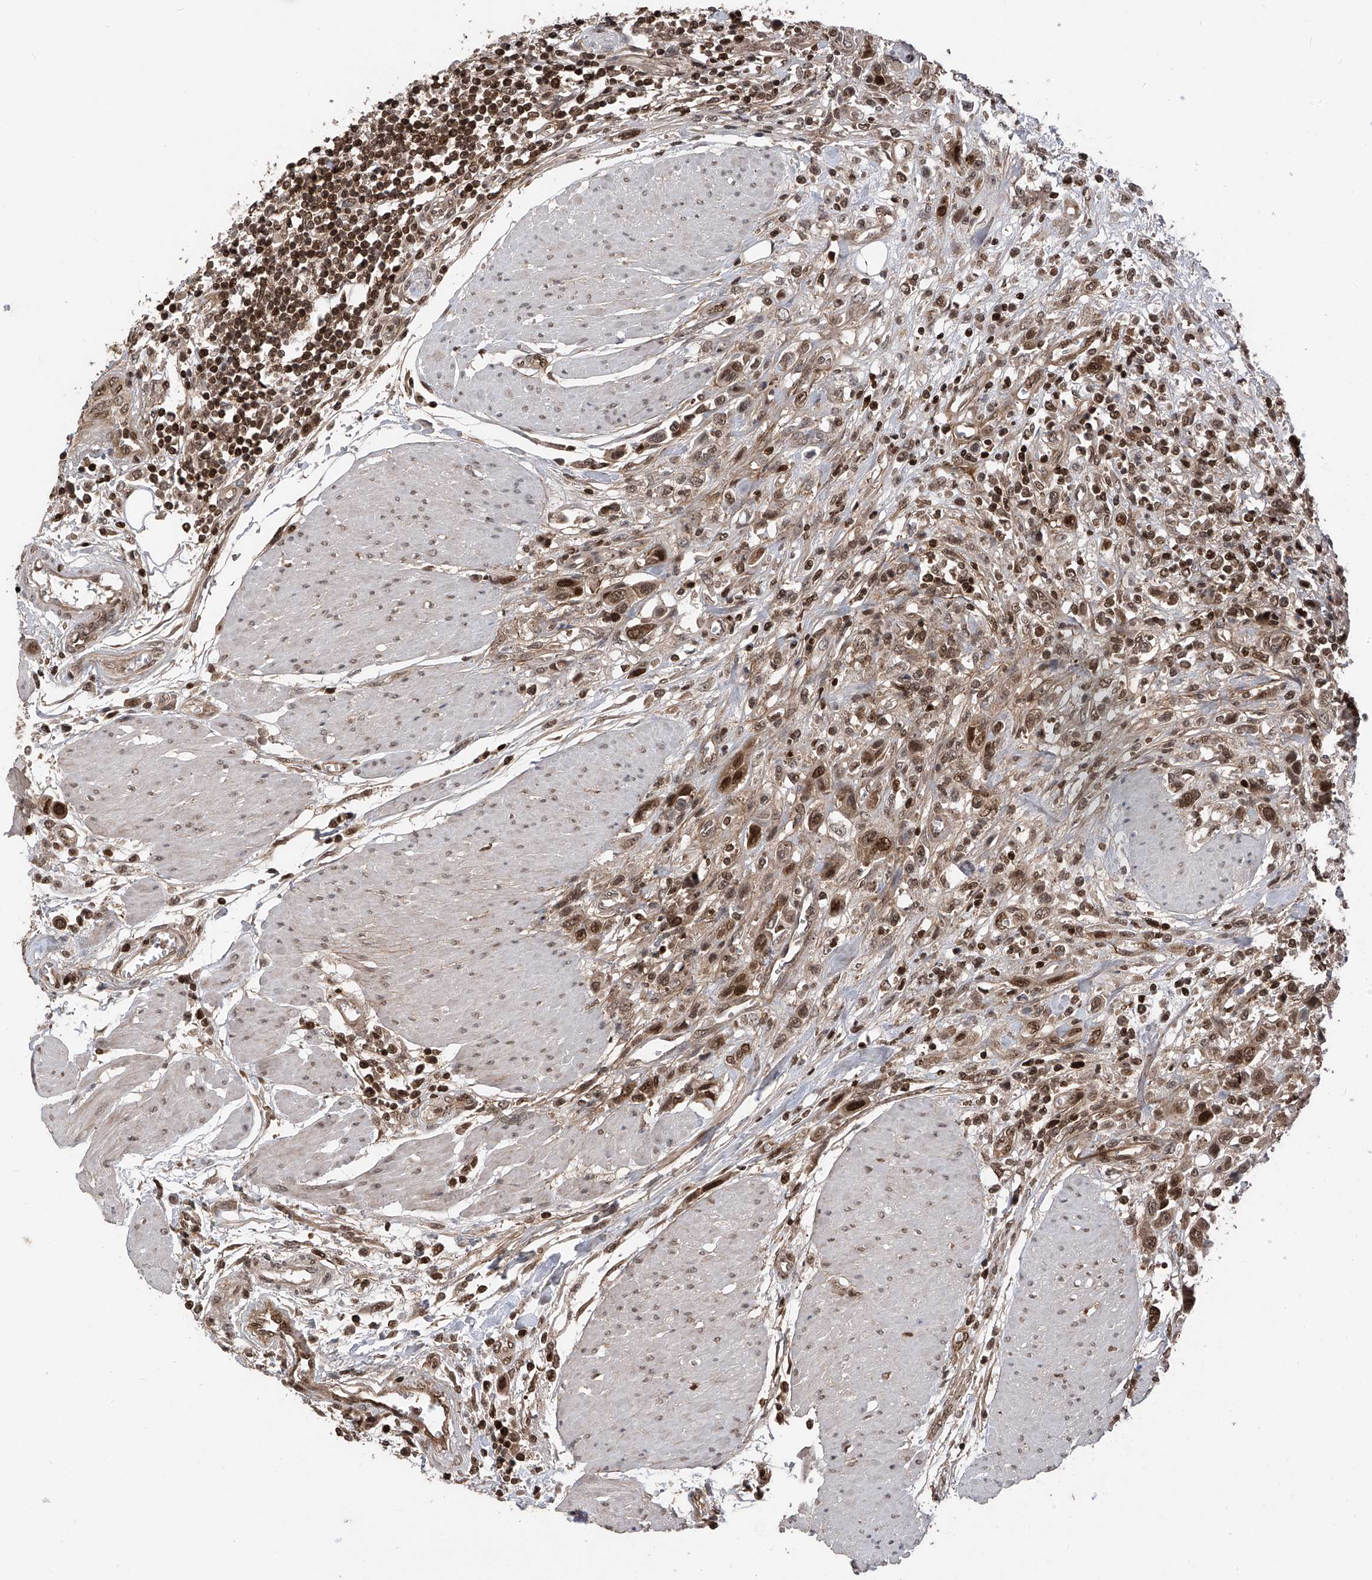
{"staining": {"intensity": "strong", "quantity": ">75%", "location": "cytoplasmic/membranous,nuclear"}, "tissue": "urothelial cancer", "cell_type": "Tumor cells", "image_type": "cancer", "snomed": [{"axis": "morphology", "description": "Urothelial carcinoma, High grade"}, {"axis": "topography", "description": "Urinary bladder"}], "caption": "Urothelial carcinoma (high-grade) tissue reveals strong cytoplasmic/membranous and nuclear expression in approximately >75% of tumor cells", "gene": "DNAJC9", "patient": {"sex": "male", "age": 50}}